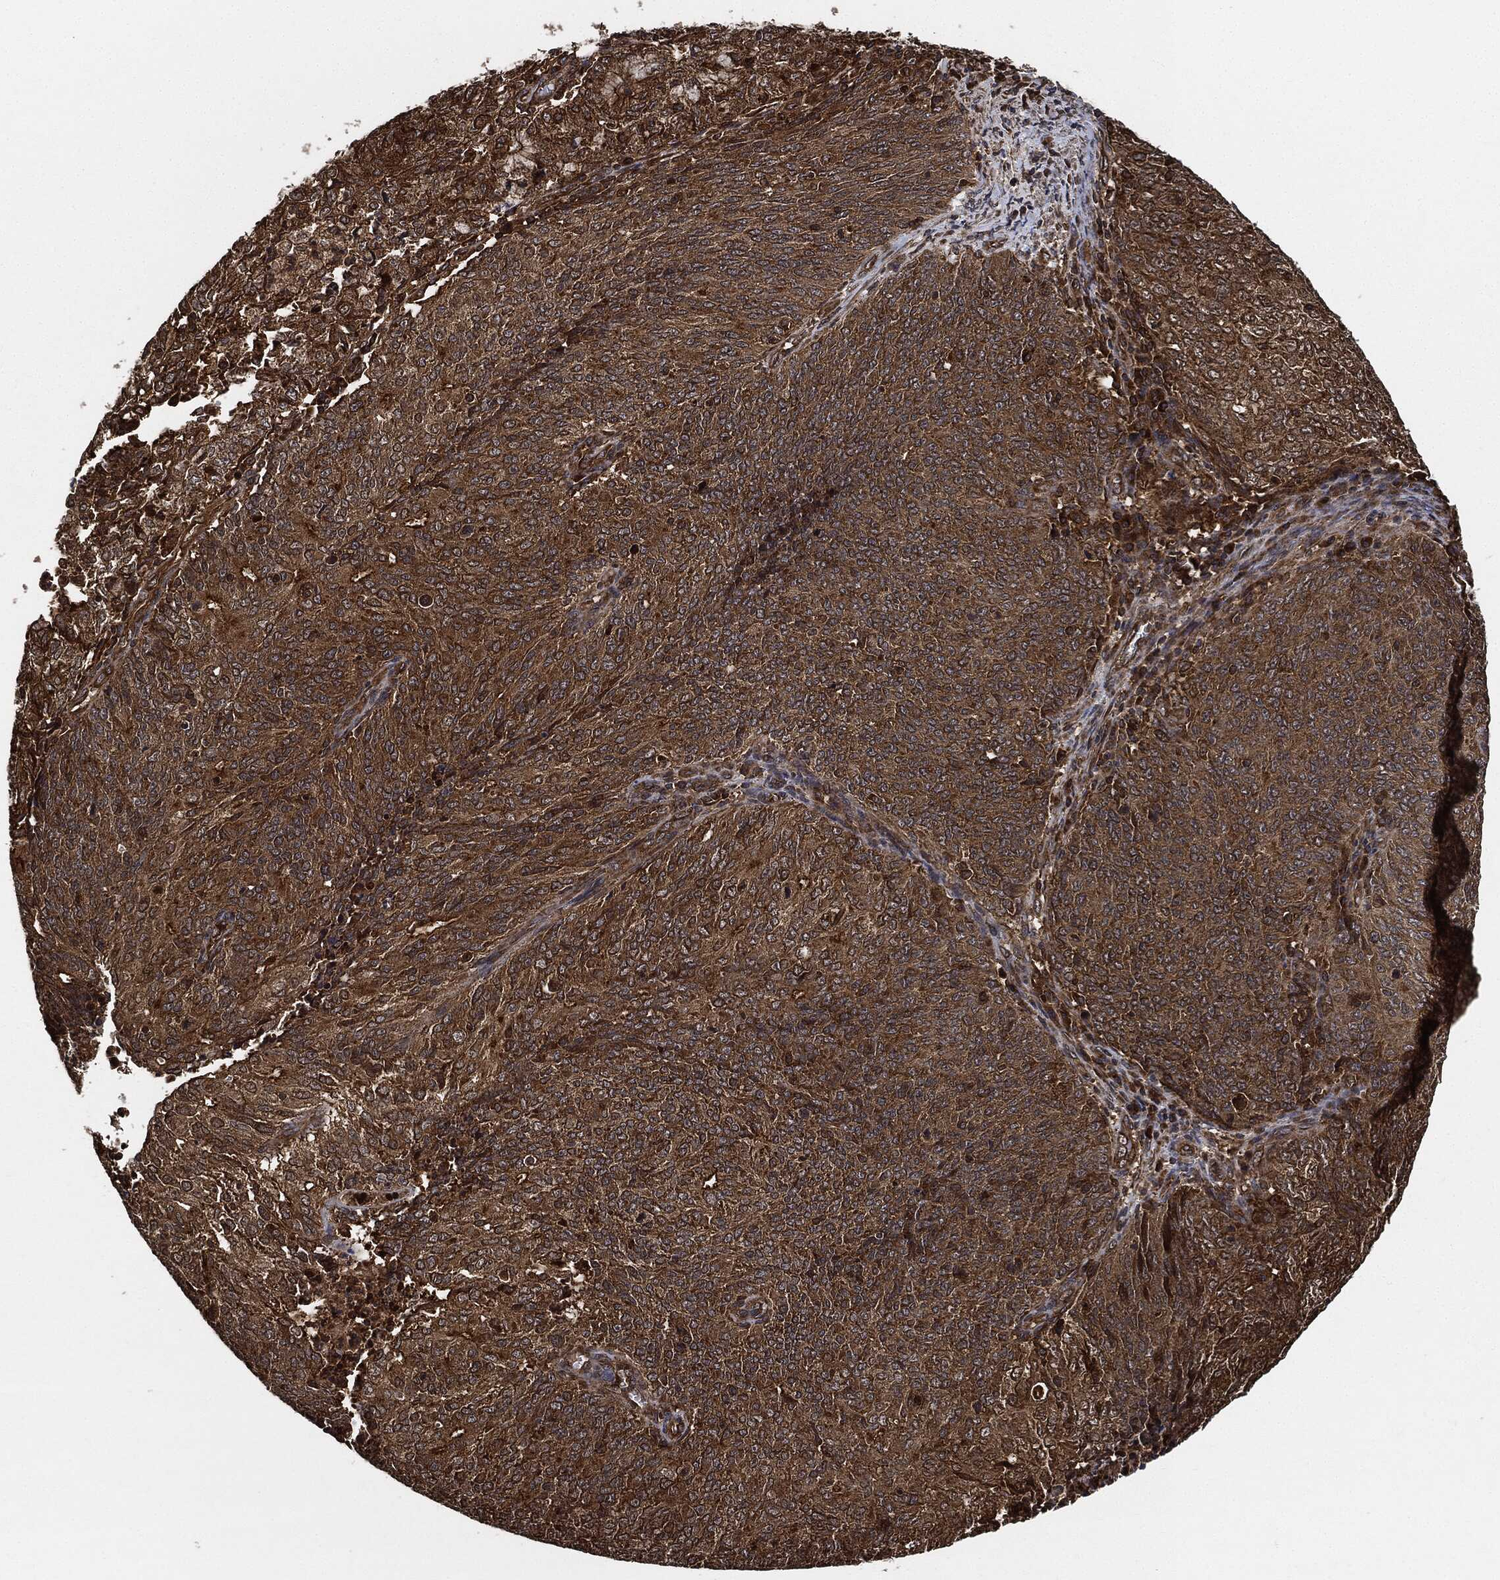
{"staining": {"intensity": "strong", "quantity": ">75%", "location": "cytoplasmic/membranous"}, "tissue": "endometrial cancer", "cell_type": "Tumor cells", "image_type": "cancer", "snomed": [{"axis": "morphology", "description": "Adenocarcinoma, NOS"}, {"axis": "topography", "description": "Endometrium"}], "caption": "The photomicrograph exhibits a brown stain indicating the presence of a protein in the cytoplasmic/membranous of tumor cells in endometrial cancer.", "gene": "CEP290", "patient": {"sex": "female", "age": 82}}